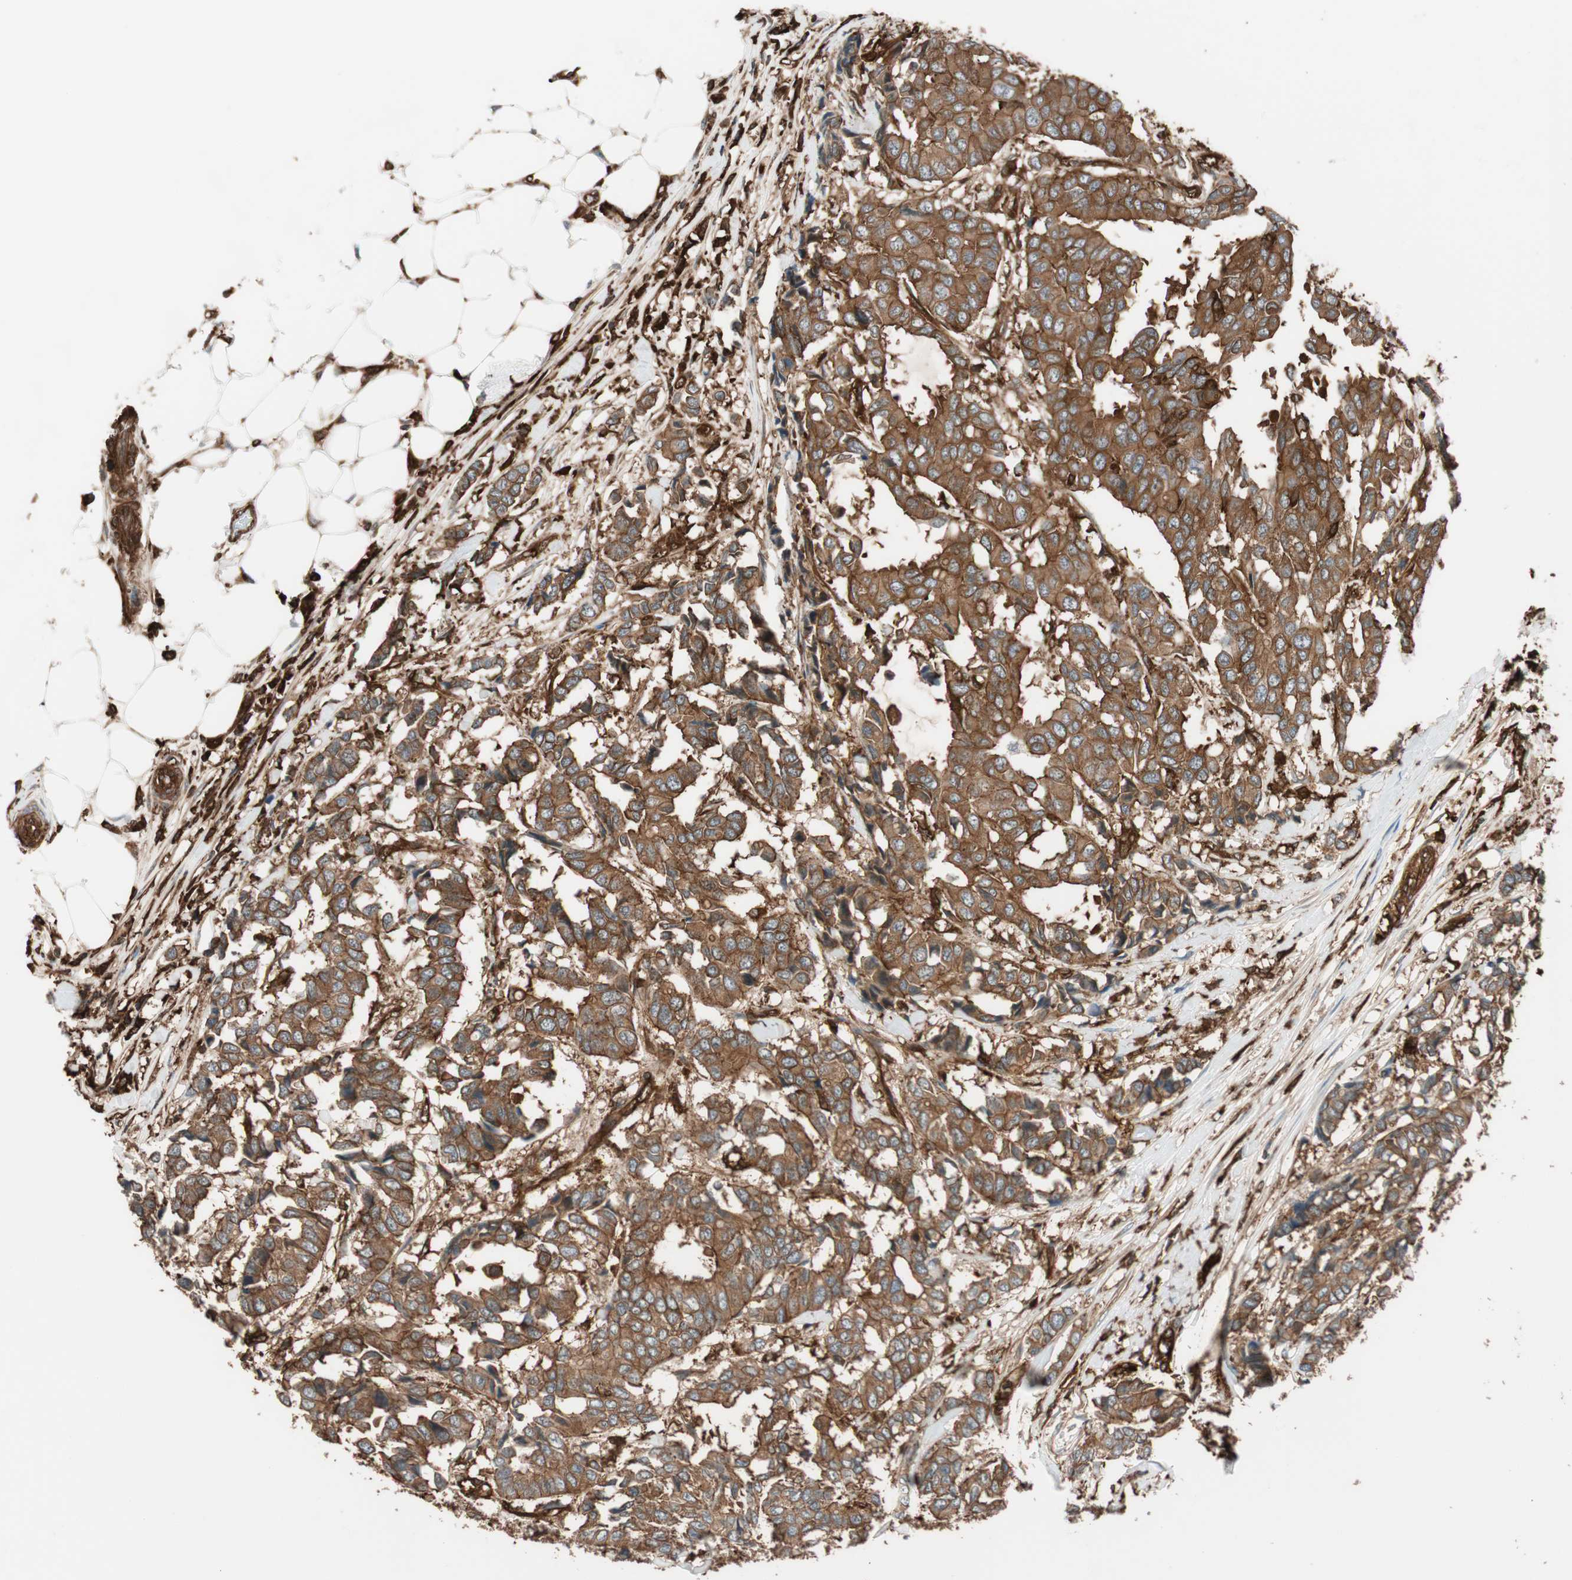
{"staining": {"intensity": "strong", "quantity": ">75%", "location": "cytoplasmic/membranous"}, "tissue": "breast cancer", "cell_type": "Tumor cells", "image_type": "cancer", "snomed": [{"axis": "morphology", "description": "Duct carcinoma"}, {"axis": "topography", "description": "Breast"}], "caption": "An image of human breast infiltrating ductal carcinoma stained for a protein displays strong cytoplasmic/membranous brown staining in tumor cells.", "gene": "VASP", "patient": {"sex": "female", "age": 87}}